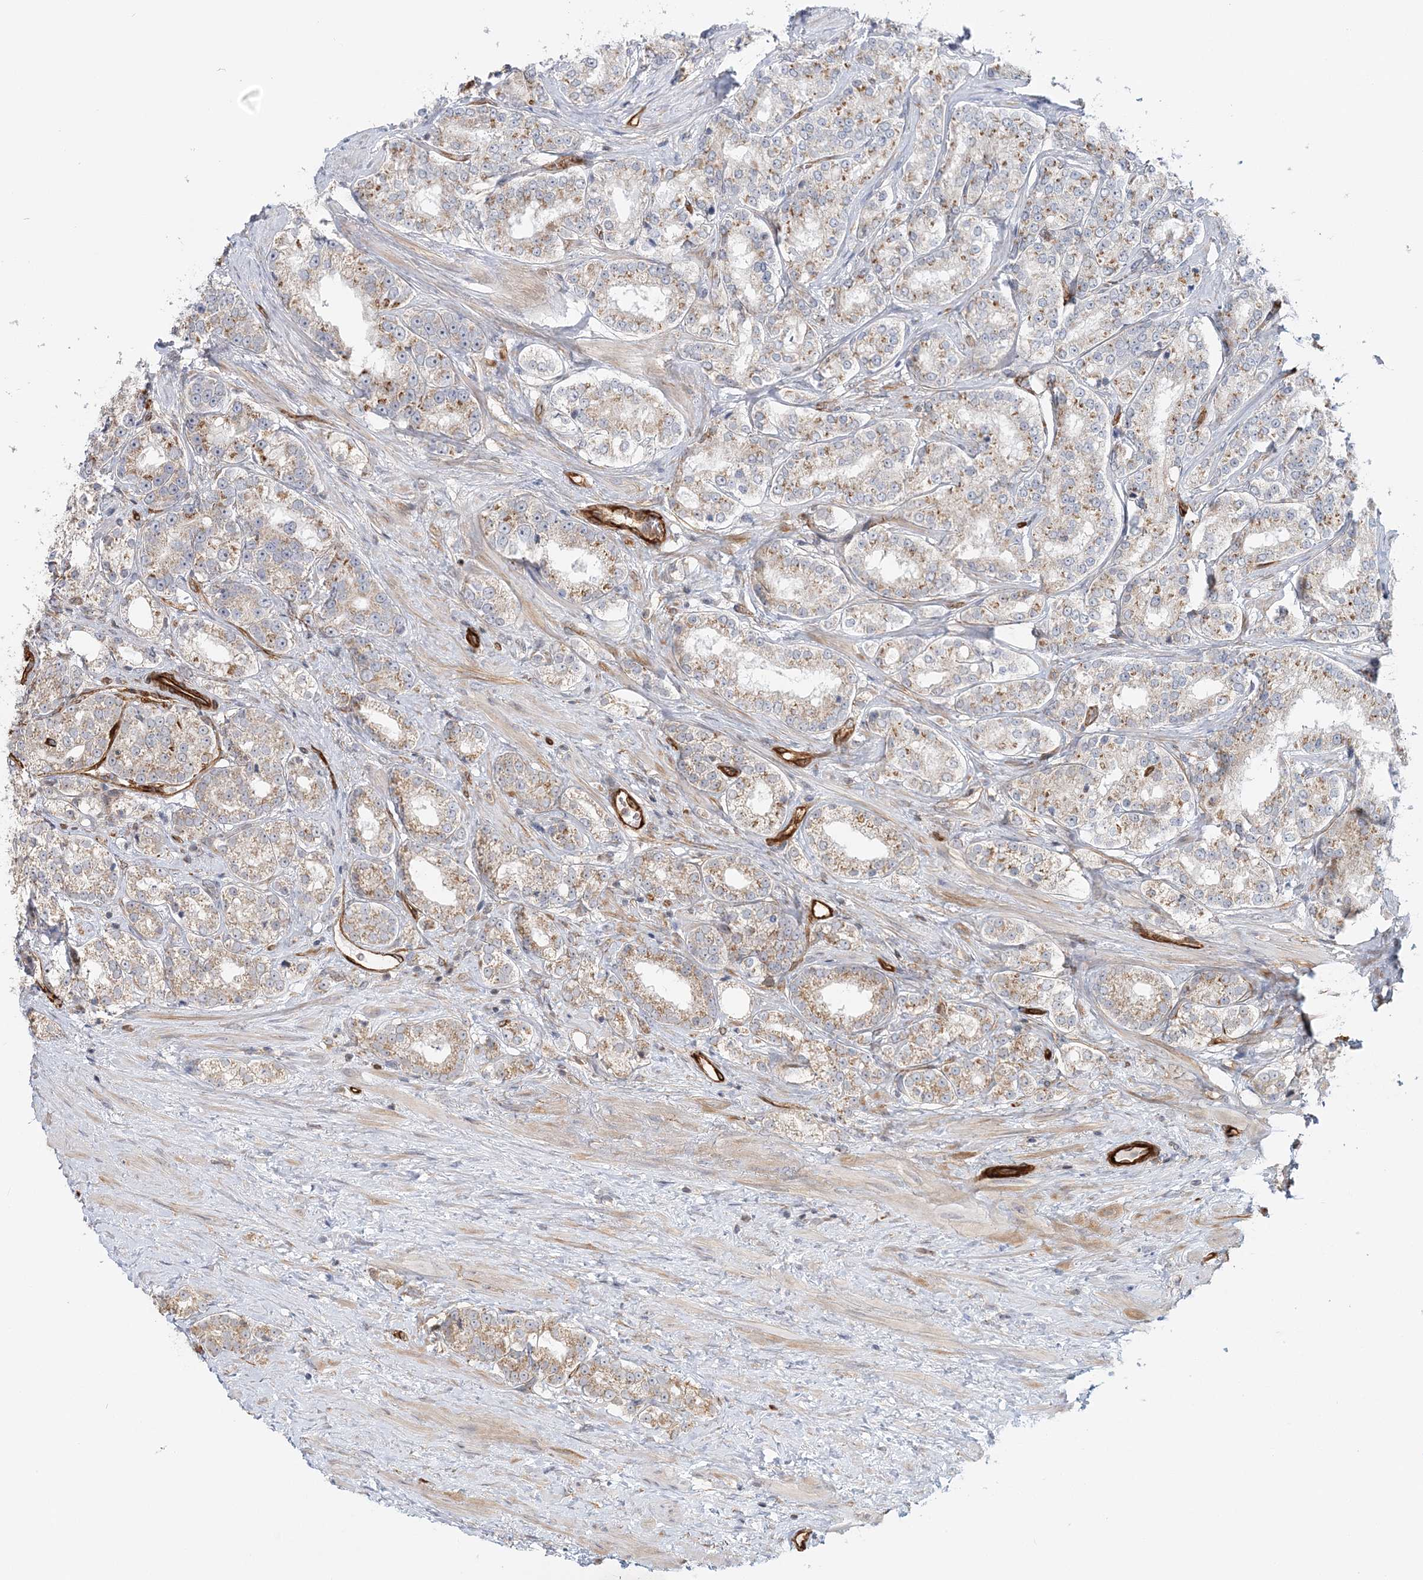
{"staining": {"intensity": "moderate", "quantity": ">75%", "location": "cytoplasmic/membranous"}, "tissue": "prostate cancer", "cell_type": "Tumor cells", "image_type": "cancer", "snomed": [{"axis": "morphology", "description": "Normal tissue, NOS"}, {"axis": "morphology", "description": "Adenocarcinoma, High grade"}, {"axis": "topography", "description": "Prostate"}], "caption": "Tumor cells show medium levels of moderate cytoplasmic/membranous staining in about >75% of cells in prostate adenocarcinoma (high-grade). (brown staining indicates protein expression, while blue staining denotes nuclei).", "gene": "AFAP1L2", "patient": {"sex": "male", "age": 83}}